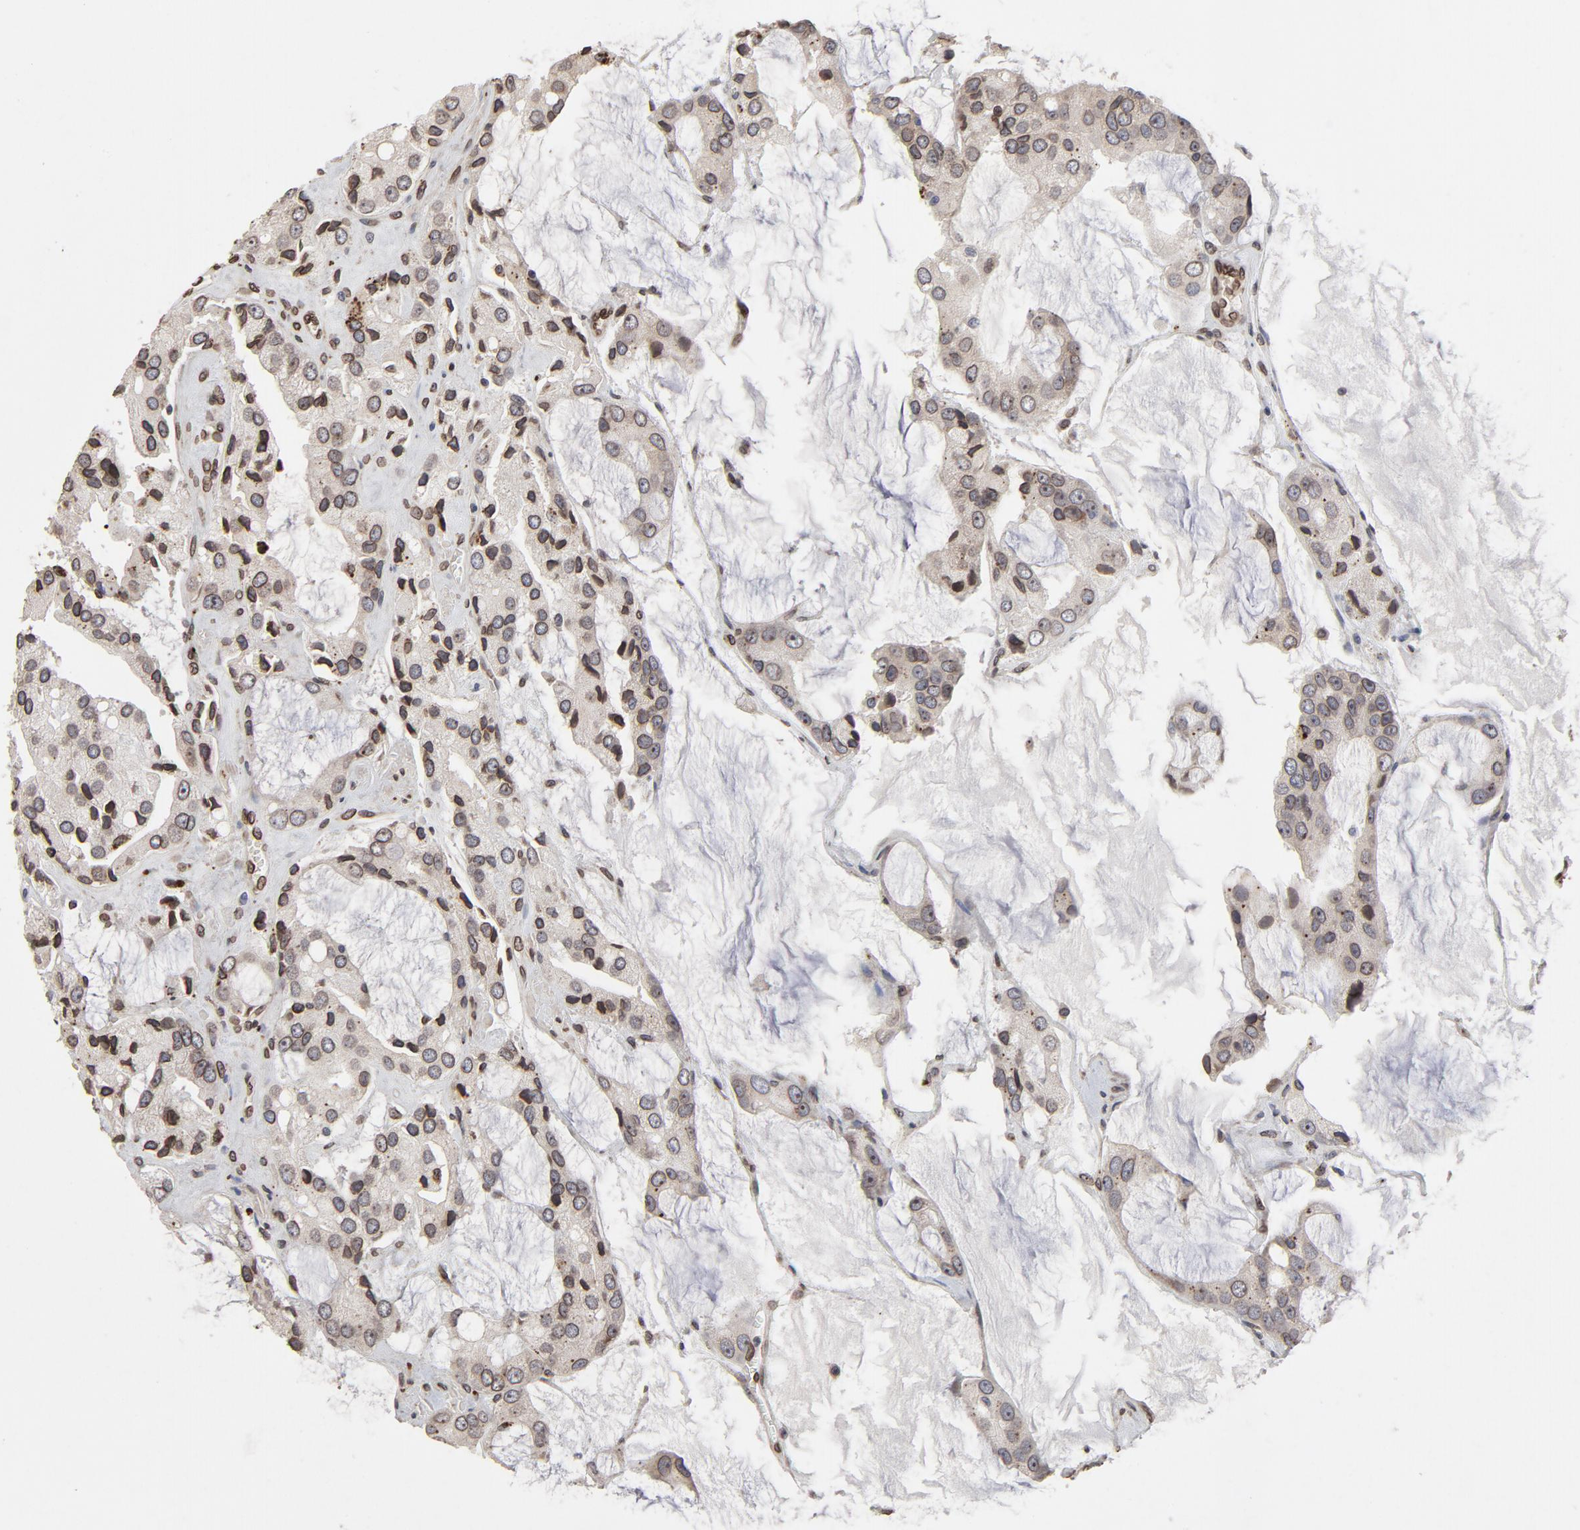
{"staining": {"intensity": "moderate", "quantity": "25%-75%", "location": "cytoplasmic/membranous,nuclear"}, "tissue": "prostate cancer", "cell_type": "Tumor cells", "image_type": "cancer", "snomed": [{"axis": "morphology", "description": "Adenocarcinoma, High grade"}, {"axis": "topography", "description": "Prostate"}], "caption": "Immunohistochemical staining of adenocarcinoma (high-grade) (prostate) shows medium levels of moderate cytoplasmic/membranous and nuclear positivity in about 25%-75% of tumor cells.", "gene": "LMNA", "patient": {"sex": "male", "age": 67}}